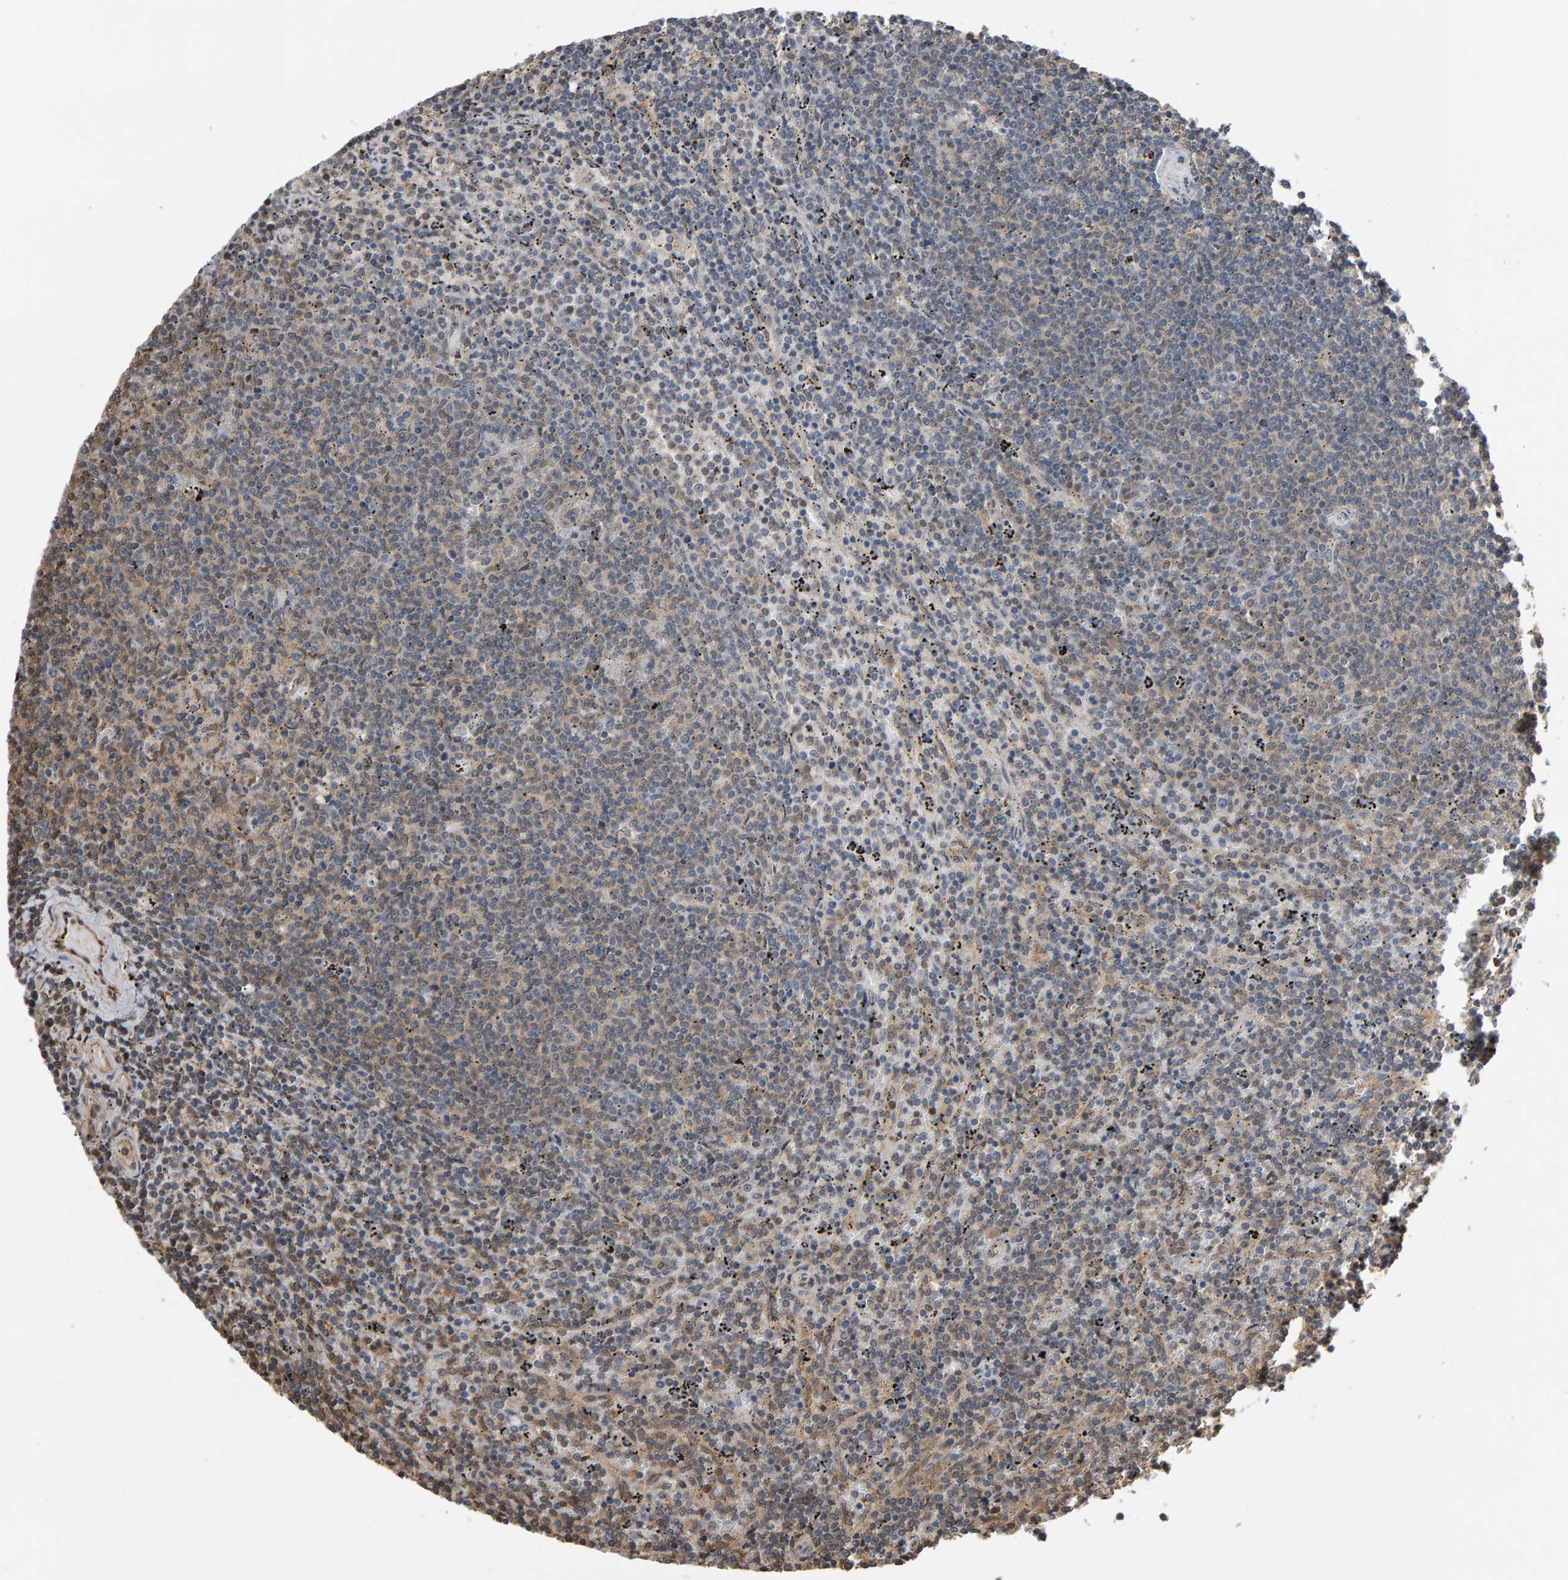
{"staining": {"intensity": "weak", "quantity": "<25%", "location": "cytoplasmic/membranous"}, "tissue": "lymphoma", "cell_type": "Tumor cells", "image_type": "cancer", "snomed": [{"axis": "morphology", "description": "Malignant lymphoma, non-Hodgkin's type, Low grade"}, {"axis": "topography", "description": "Spleen"}], "caption": "Immunohistochemistry image of neoplastic tissue: human low-grade malignant lymphoma, non-Hodgkin's type stained with DAB (3,3'-diaminobenzidine) exhibits no significant protein staining in tumor cells.", "gene": "COASY", "patient": {"sex": "female", "age": 50}}